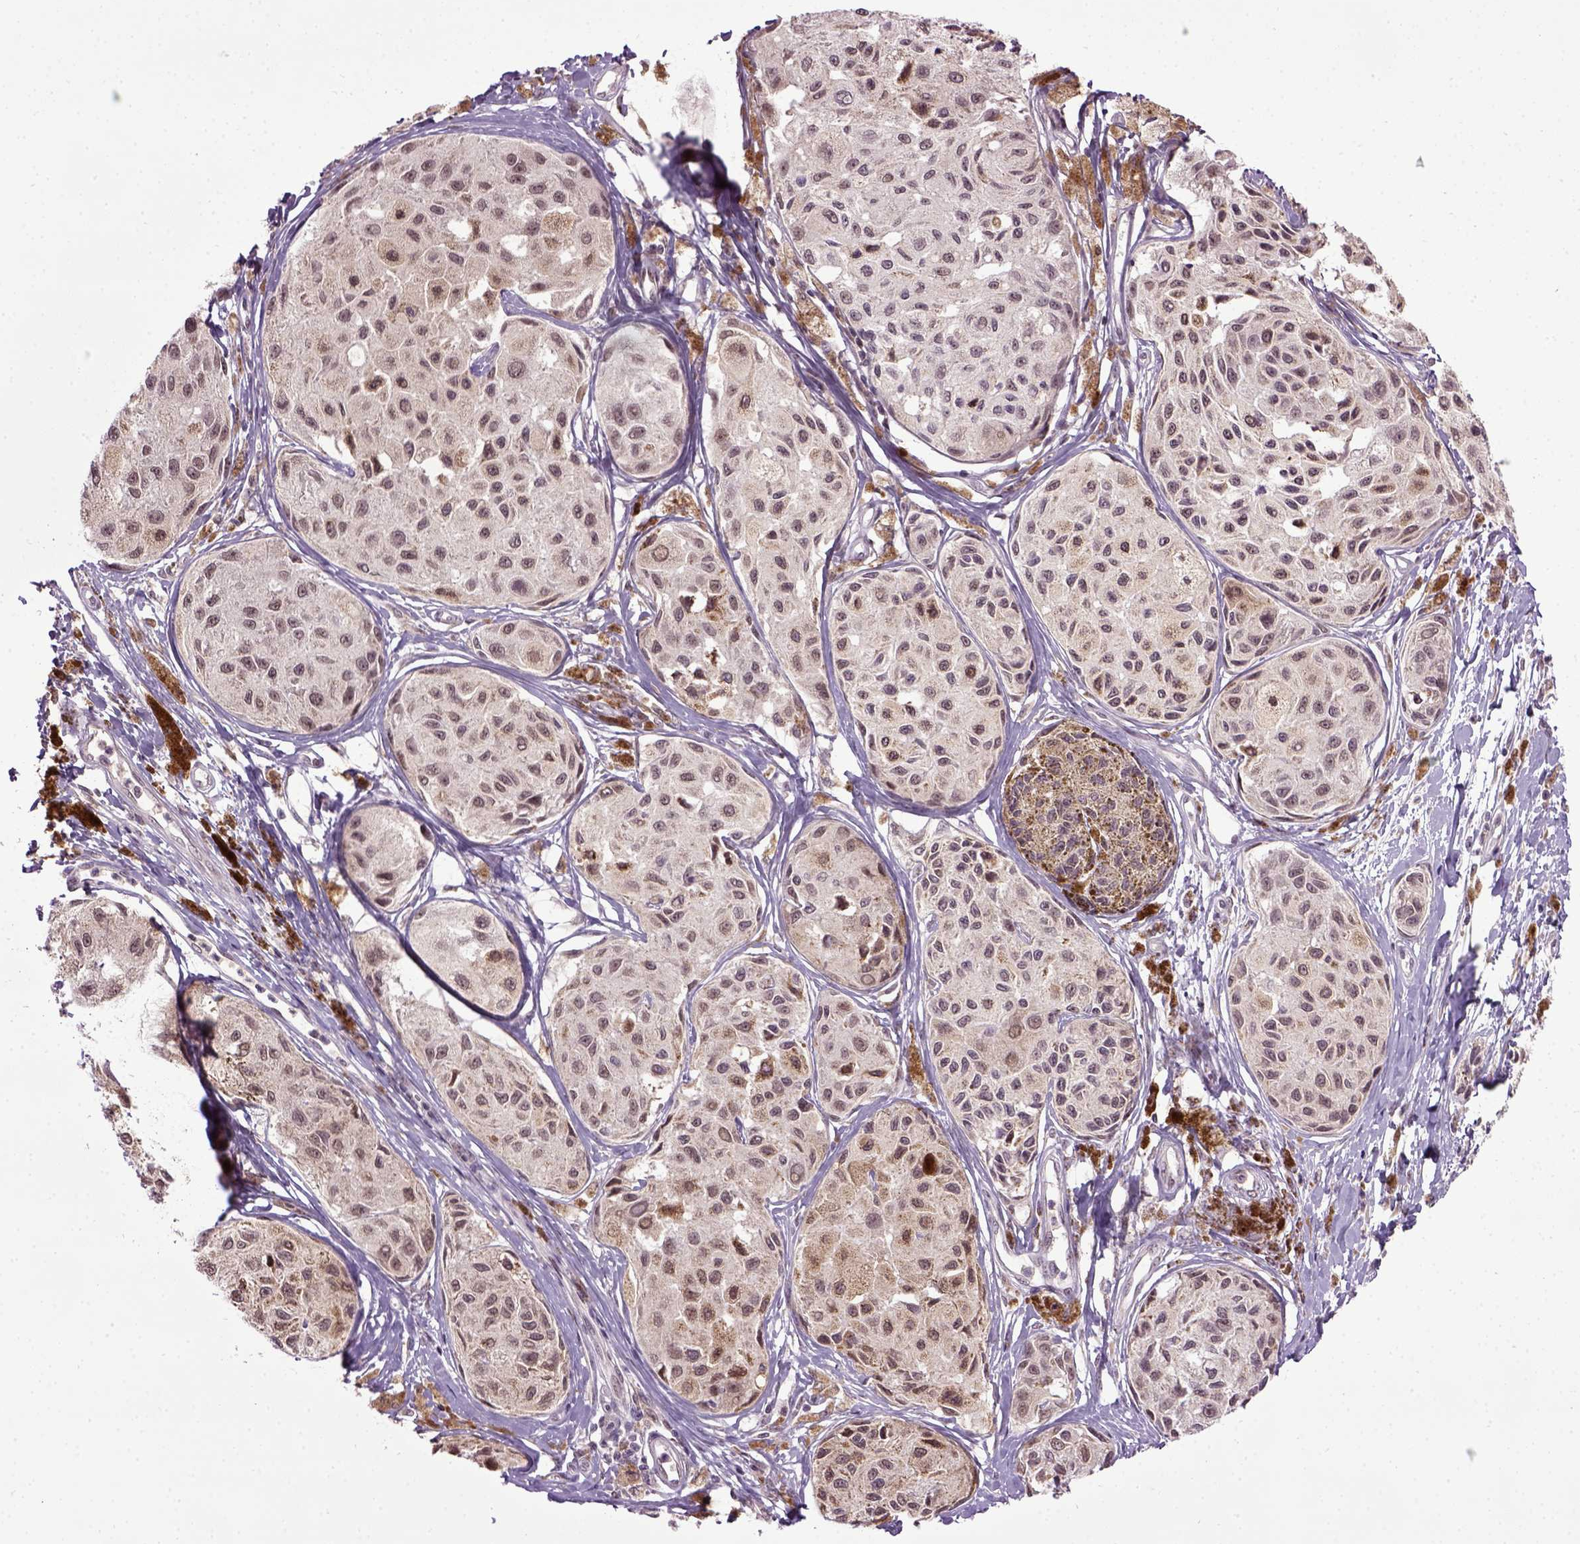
{"staining": {"intensity": "weak", "quantity": ">75%", "location": "cytoplasmic/membranous,nuclear"}, "tissue": "melanoma", "cell_type": "Tumor cells", "image_type": "cancer", "snomed": [{"axis": "morphology", "description": "Malignant melanoma, NOS"}, {"axis": "topography", "description": "Skin"}], "caption": "Protein analysis of melanoma tissue shows weak cytoplasmic/membranous and nuclear staining in about >75% of tumor cells.", "gene": "RAB43", "patient": {"sex": "female", "age": 38}}